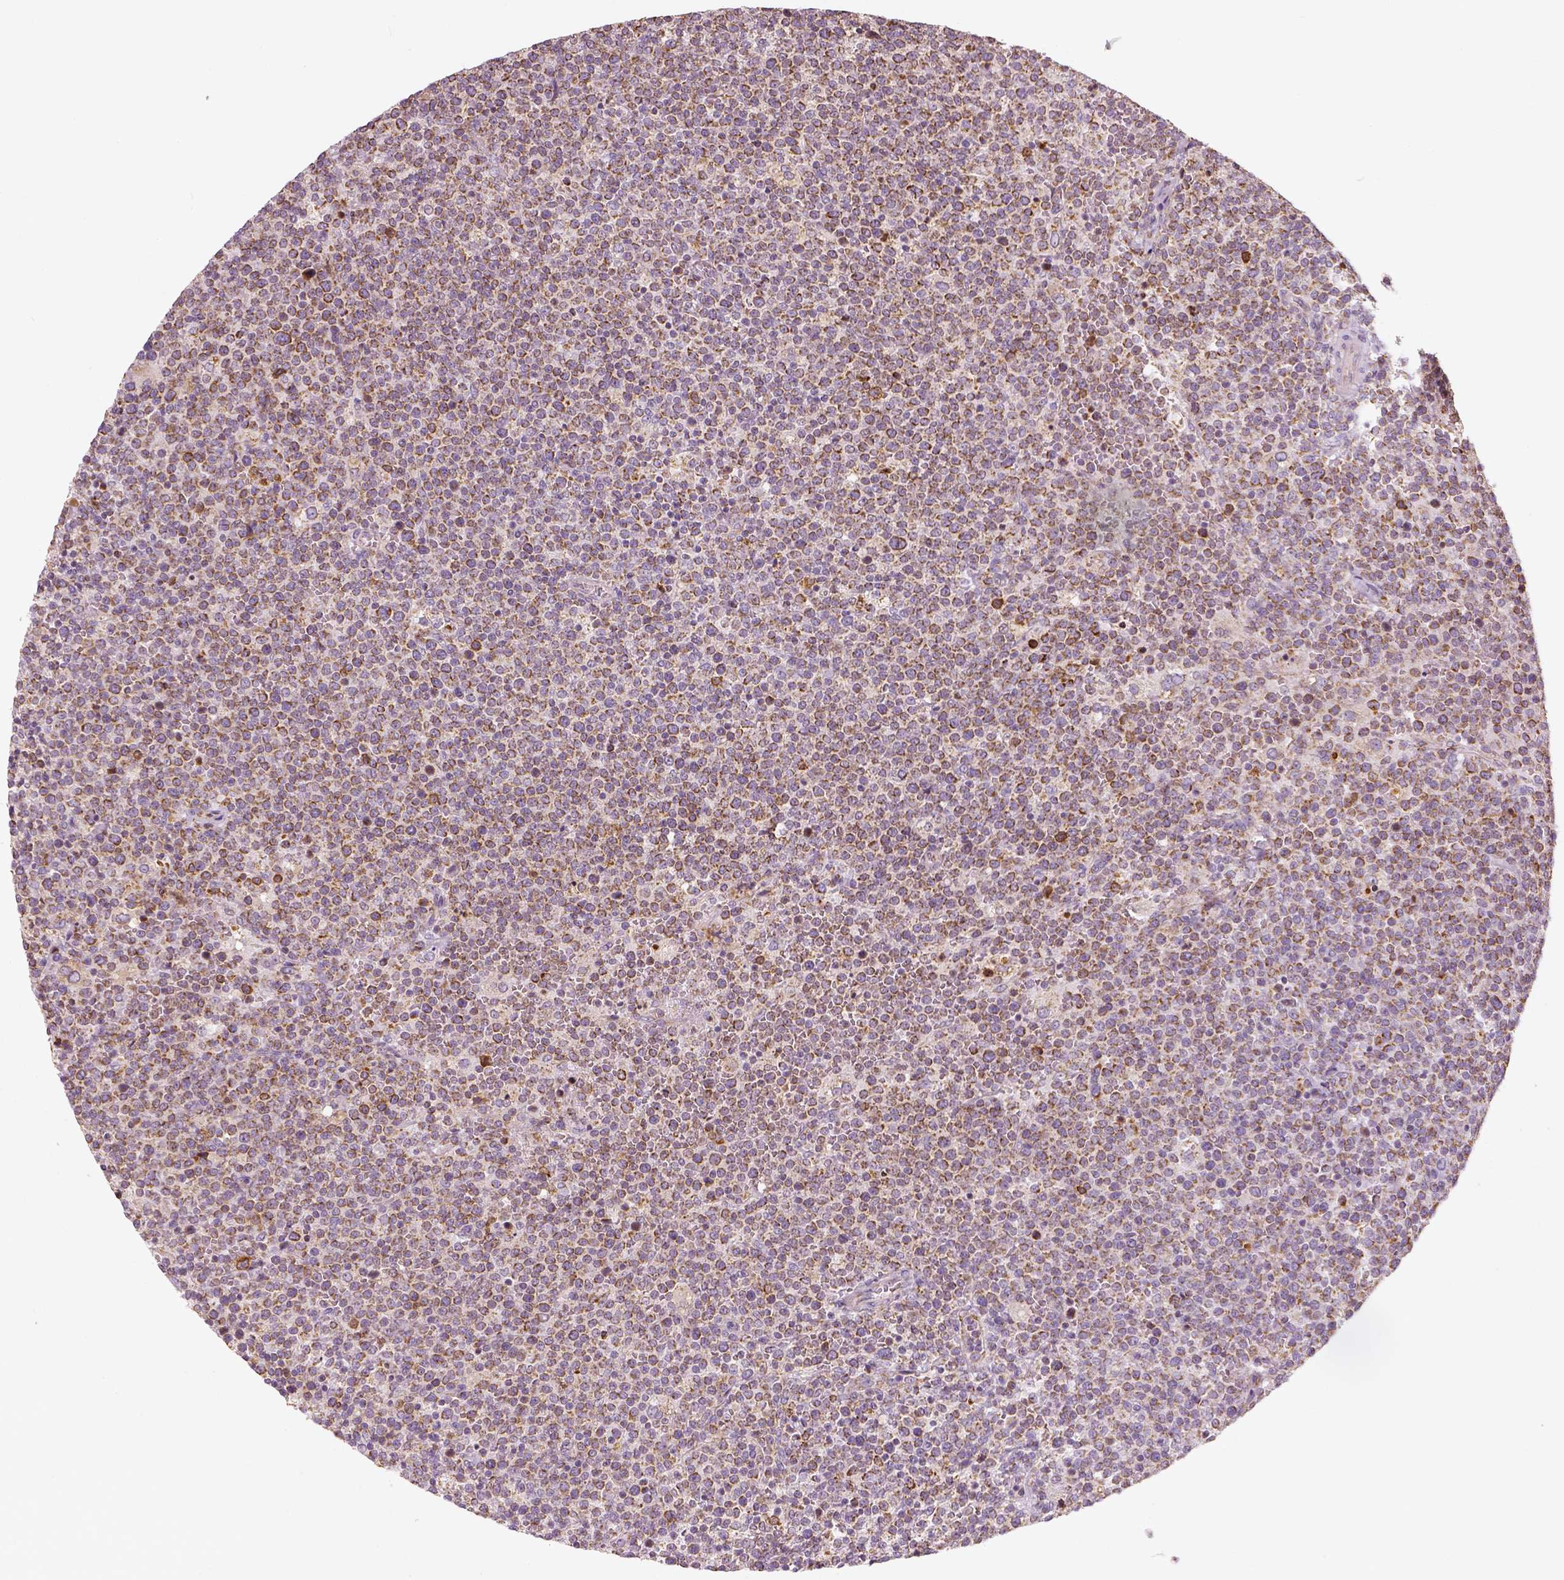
{"staining": {"intensity": "moderate", "quantity": ">75%", "location": "cytoplasmic/membranous"}, "tissue": "lymphoma", "cell_type": "Tumor cells", "image_type": "cancer", "snomed": [{"axis": "morphology", "description": "Malignant lymphoma, non-Hodgkin's type, High grade"}, {"axis": "topography", "description": "Lymph node"}], "caption": "Immunohistochemical staining of lymphoma demonstrates medium levels of moderate cytoplasmic/membranous expression in about >75% of tumor cells.", "gene": "PGAM5", "patient": {"sex": "male", "age": 61}}